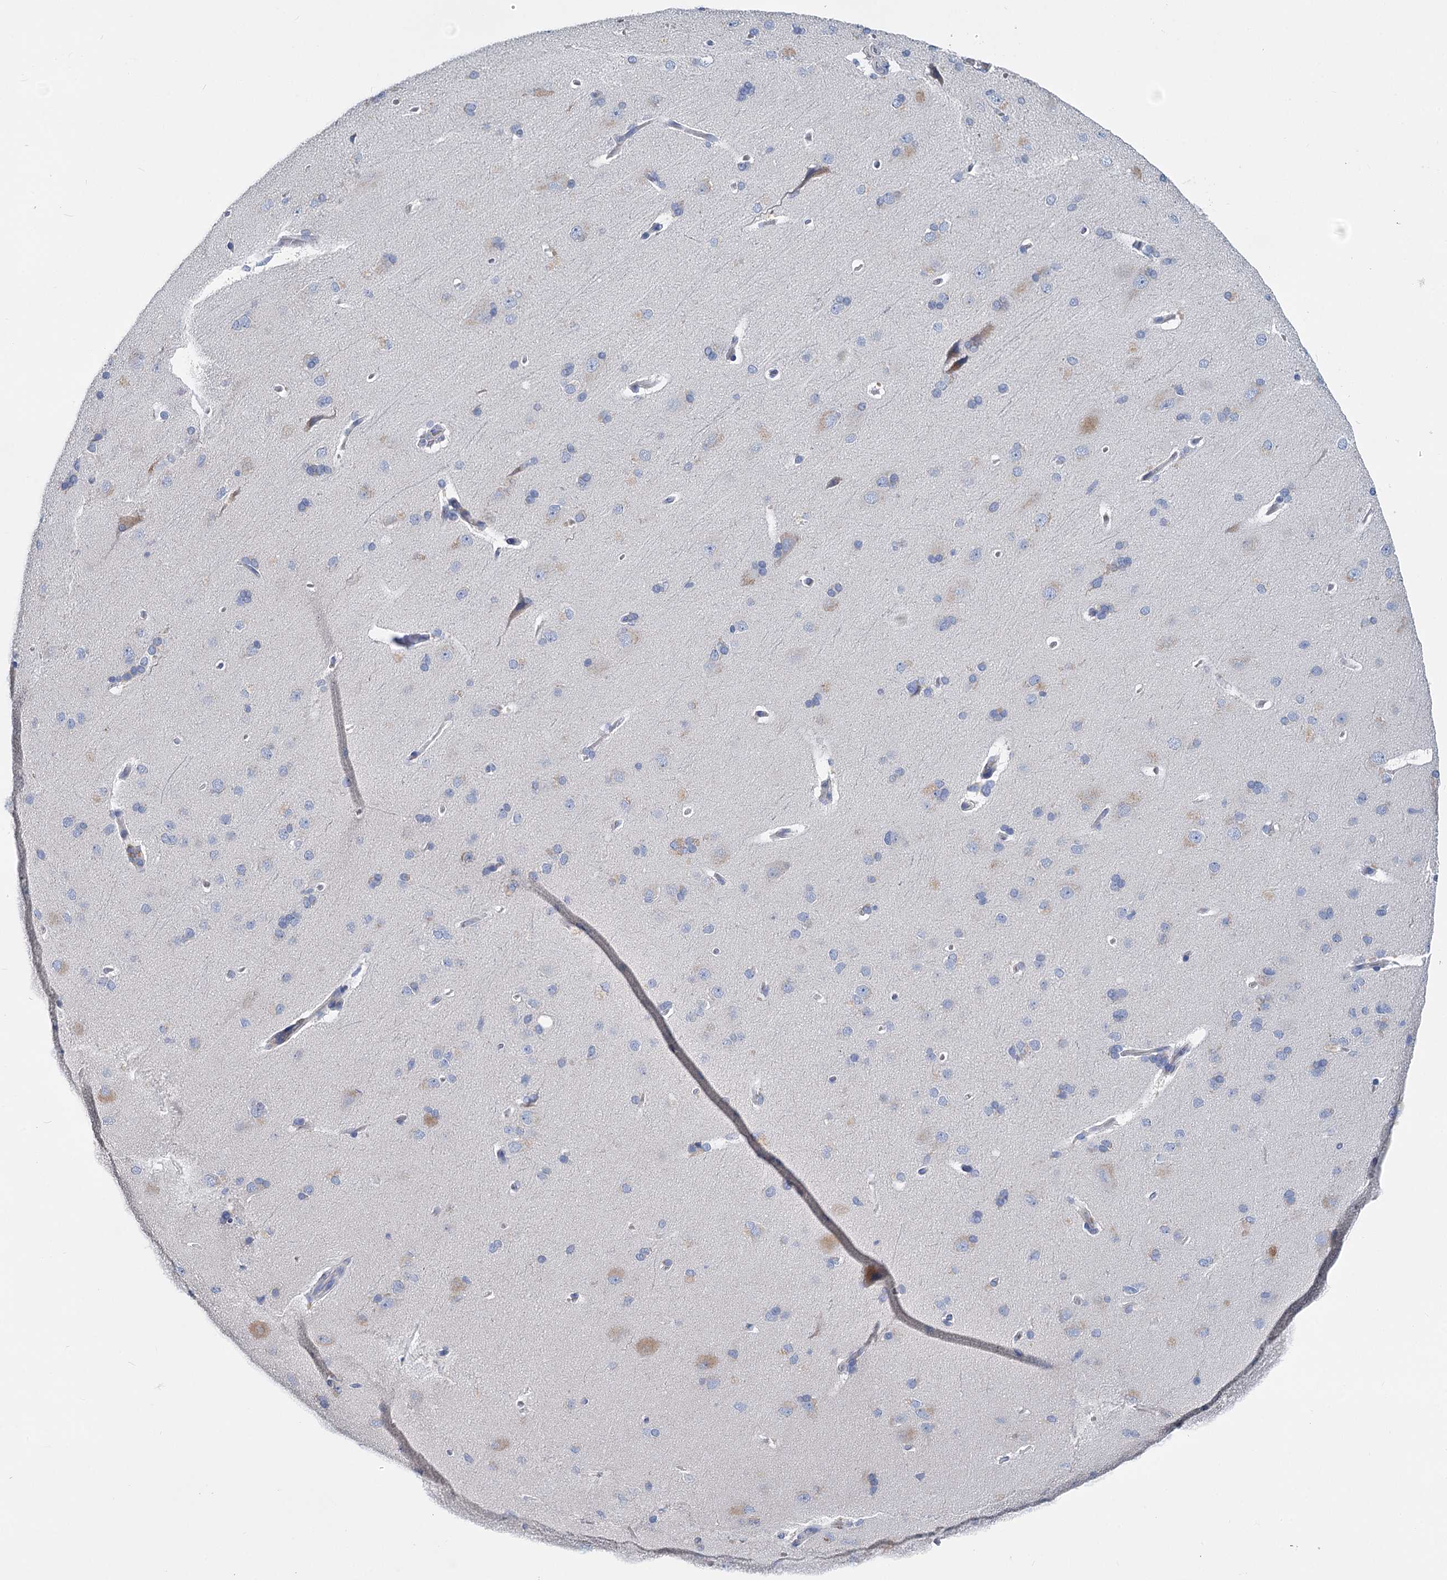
{"staining": {"intensity": "negative", "quantity": "none", "location": "none"}, "tissue": "cerebral cortex", "cell_type": "Endothelial cells", "image_type": "normal", "snomed": [{"axis": "morphology", "description": "Normal tissue, NOS"}, {"axis": "topography", "description": "Cerebral cortex"}], "caption": "Immunohistochemistry micrograph of normal human cerebral cortex stained for a protein (brown), which reveals no positivity in endothelial cells. (Immunohistochemistry (ihc), brightfield microscopy, high magnification).", "gene": "ANKRD16", "patient": {"sex": "male", "age": 62}}